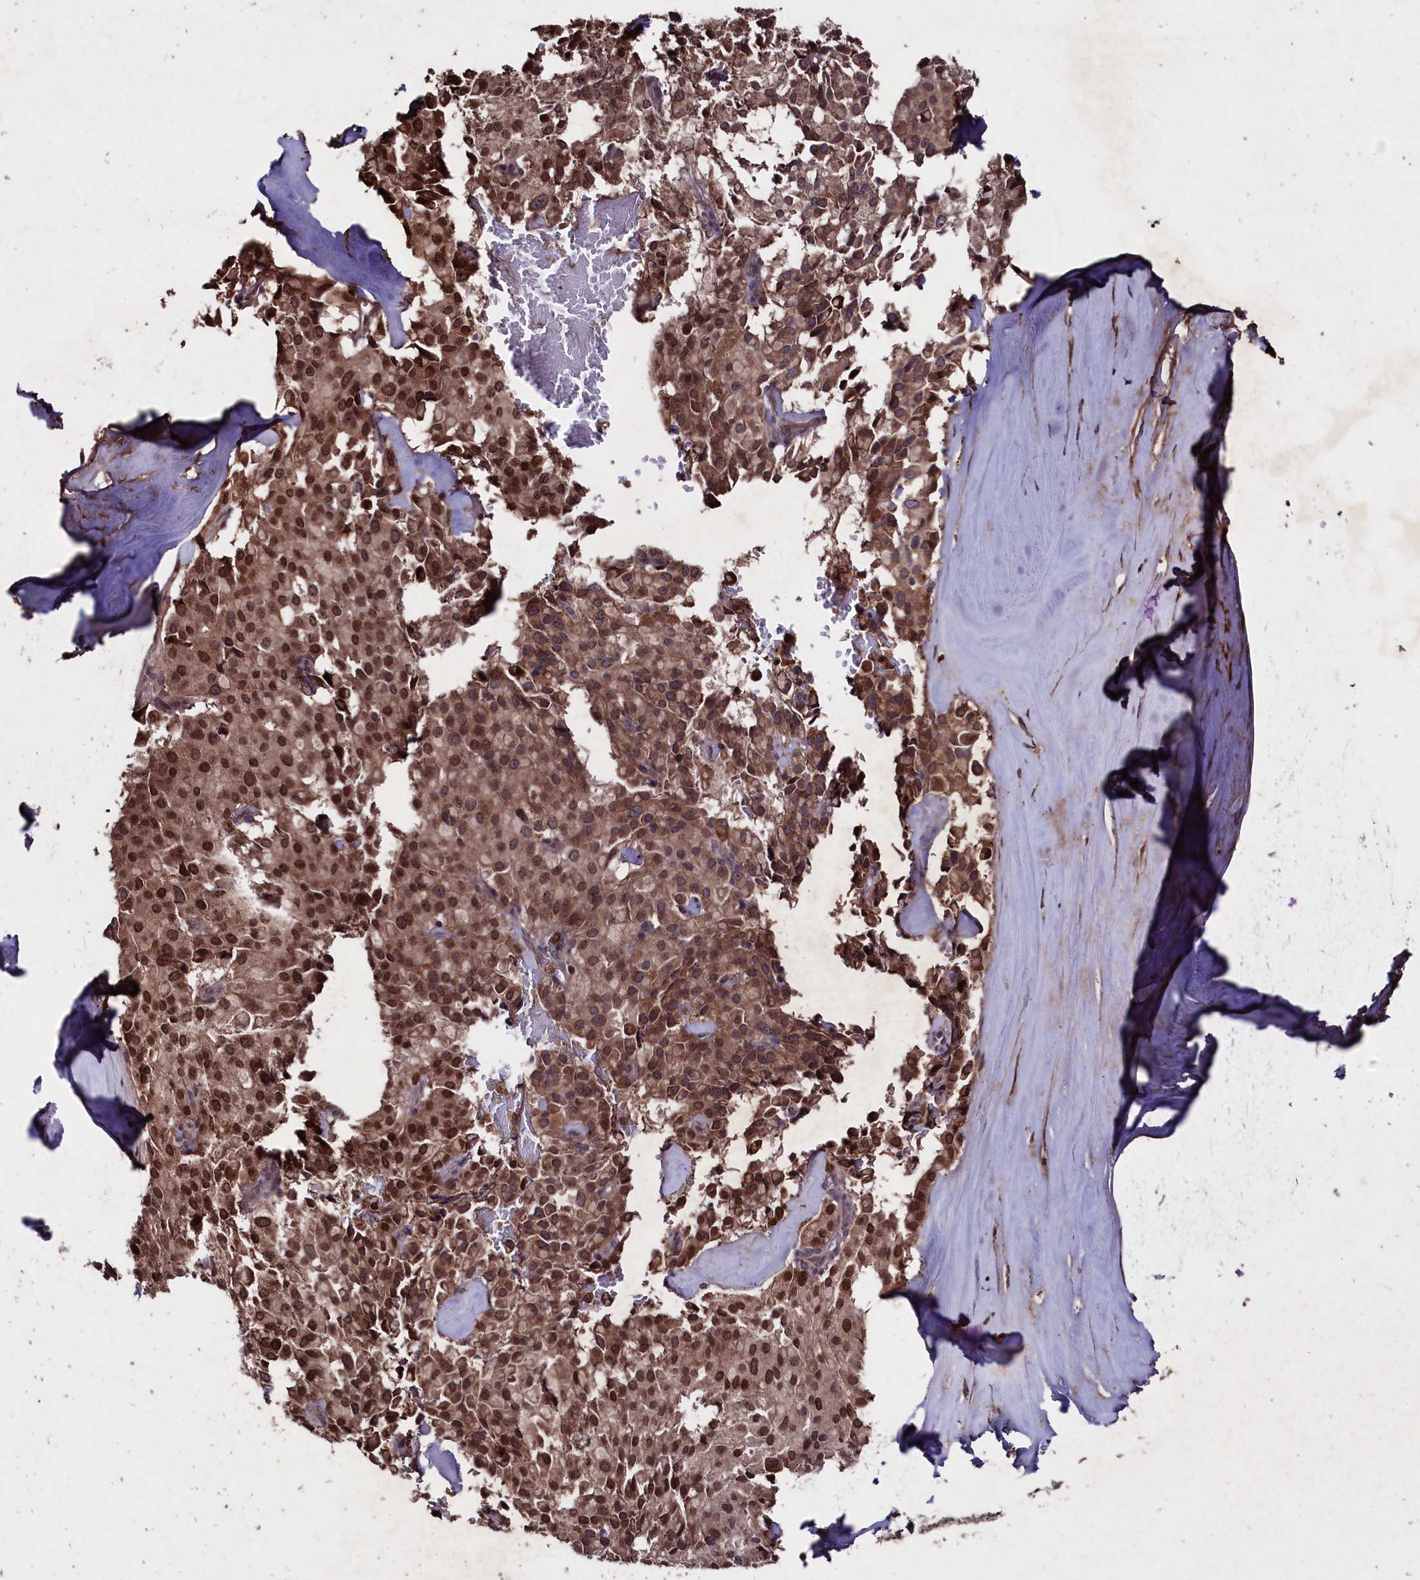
{"staining": {"intensity": "moderate", "quantity": ">75%", "location": "cytoplasmic/membranous,nuclear"}, "tissue": "pancreatic cancer", "cell_type": "Tumor cells", "image_type": "cancer", "snomed": [{"axis": "morphology", "description": "Adenocarcinoma, NOS"}, {"axis": "topography", "description": "Pancreas"}], "caption": "A brown stain highlights moderate cytoplasmic/membranous and nuclear positivity of a protein in human pancreatic adenocarcinoma tumor cells.", "gene": "MYO1H", "patient": {"sex": "male", "age": 65}}